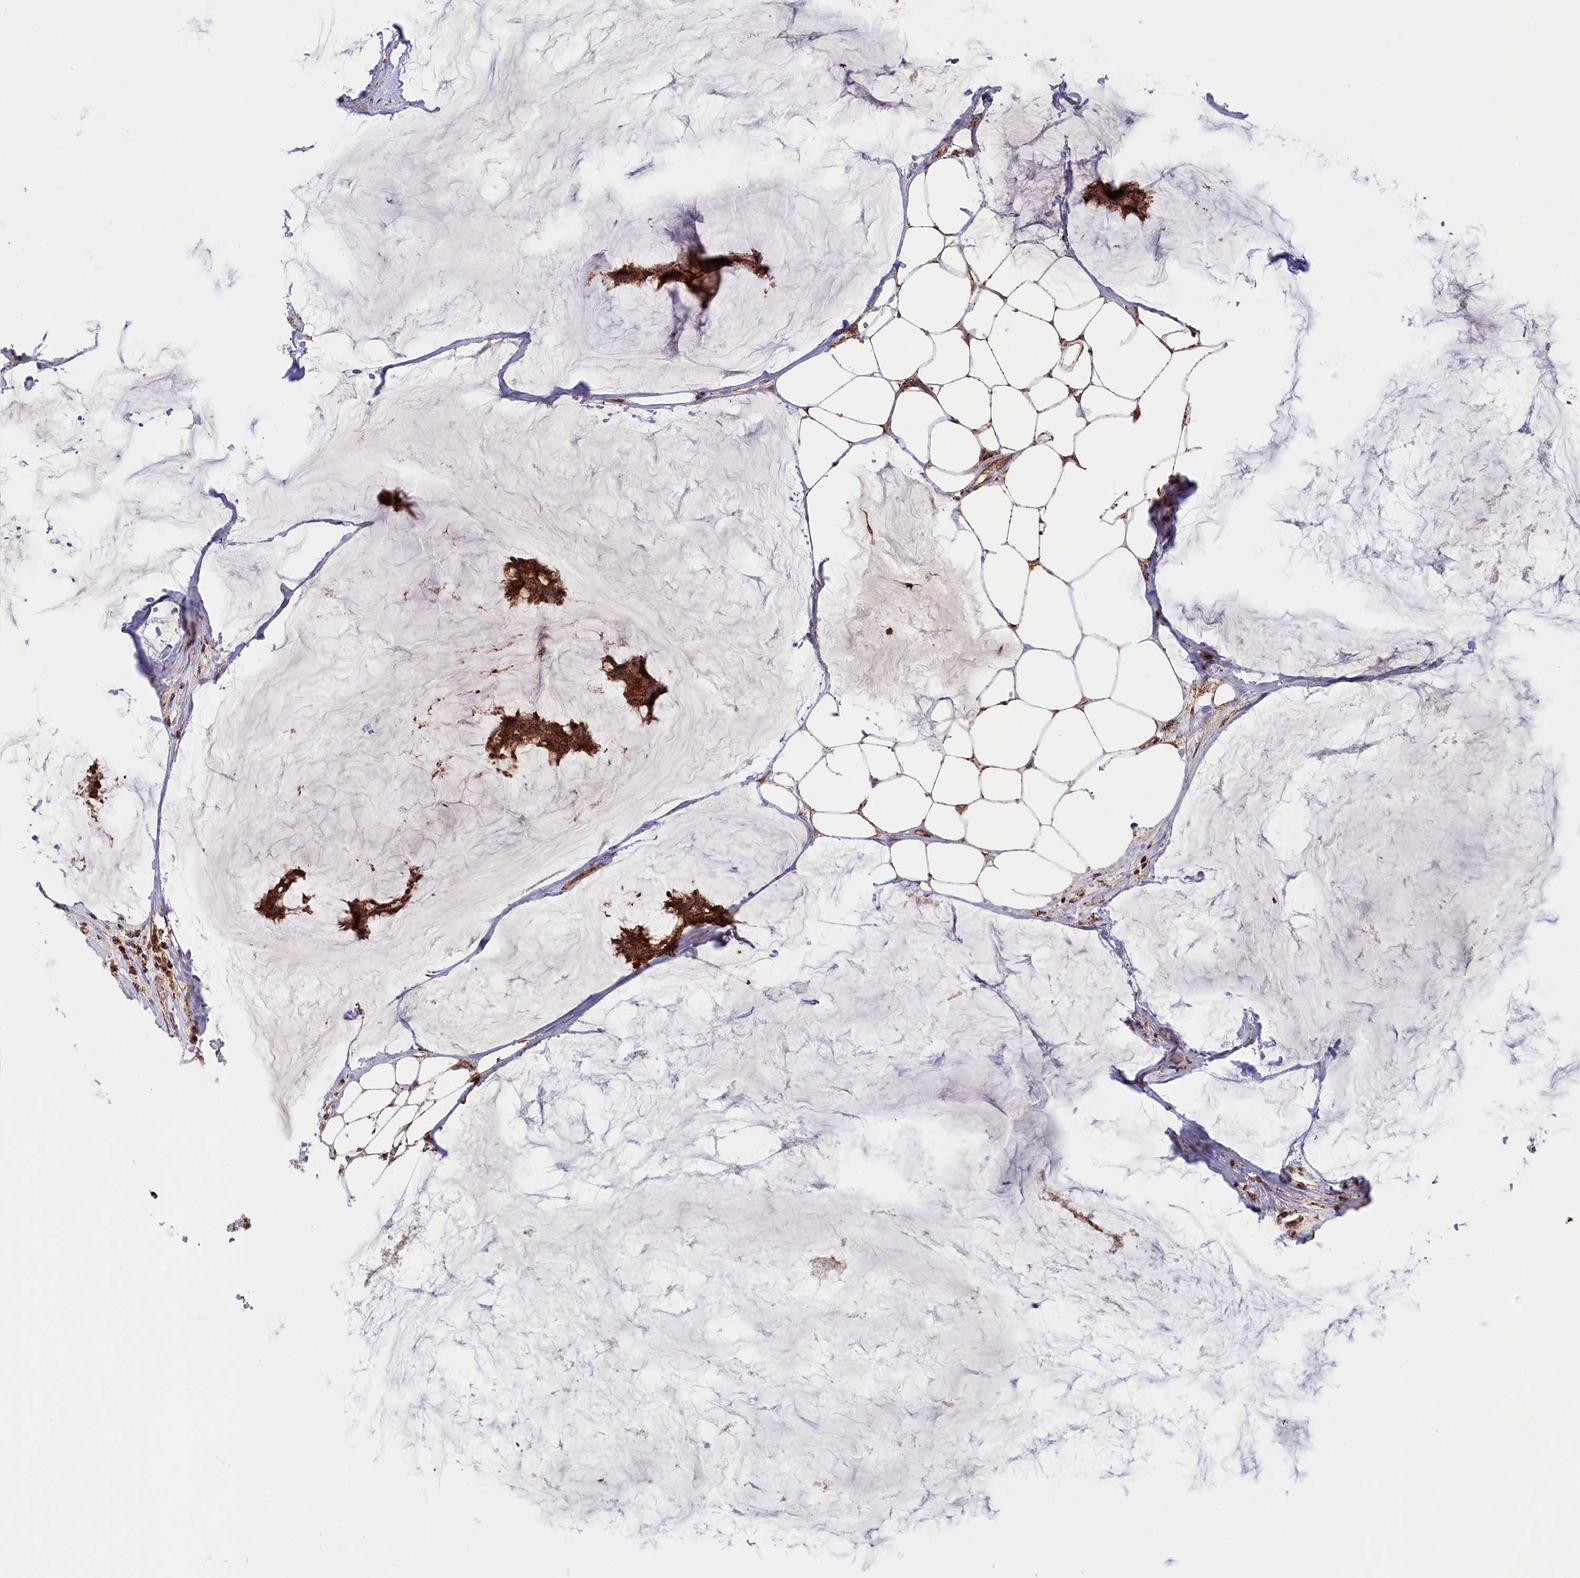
{"staining": {"intensity": "strong", "quantity": ">75%", "location": "cytoplasmic/membranous"}, "tissue": "breast cancer", "cell_type": "Tumor cells", "image_type": "cancer", "snomed": [{"axis": "morphology", "description": "Duct carcinoma"}, {"axis": "topography", "description": "Breast"}], "caption": "There is high levels of strong cytoplasmic/membranous positivity in tumor cells of breast cancer (invasive ductal carcinoma), as demonstrated by immunohistochemical staining (brown color).", "gene": "MACROD1", "patient": {"sex": "female", "age": 93}}